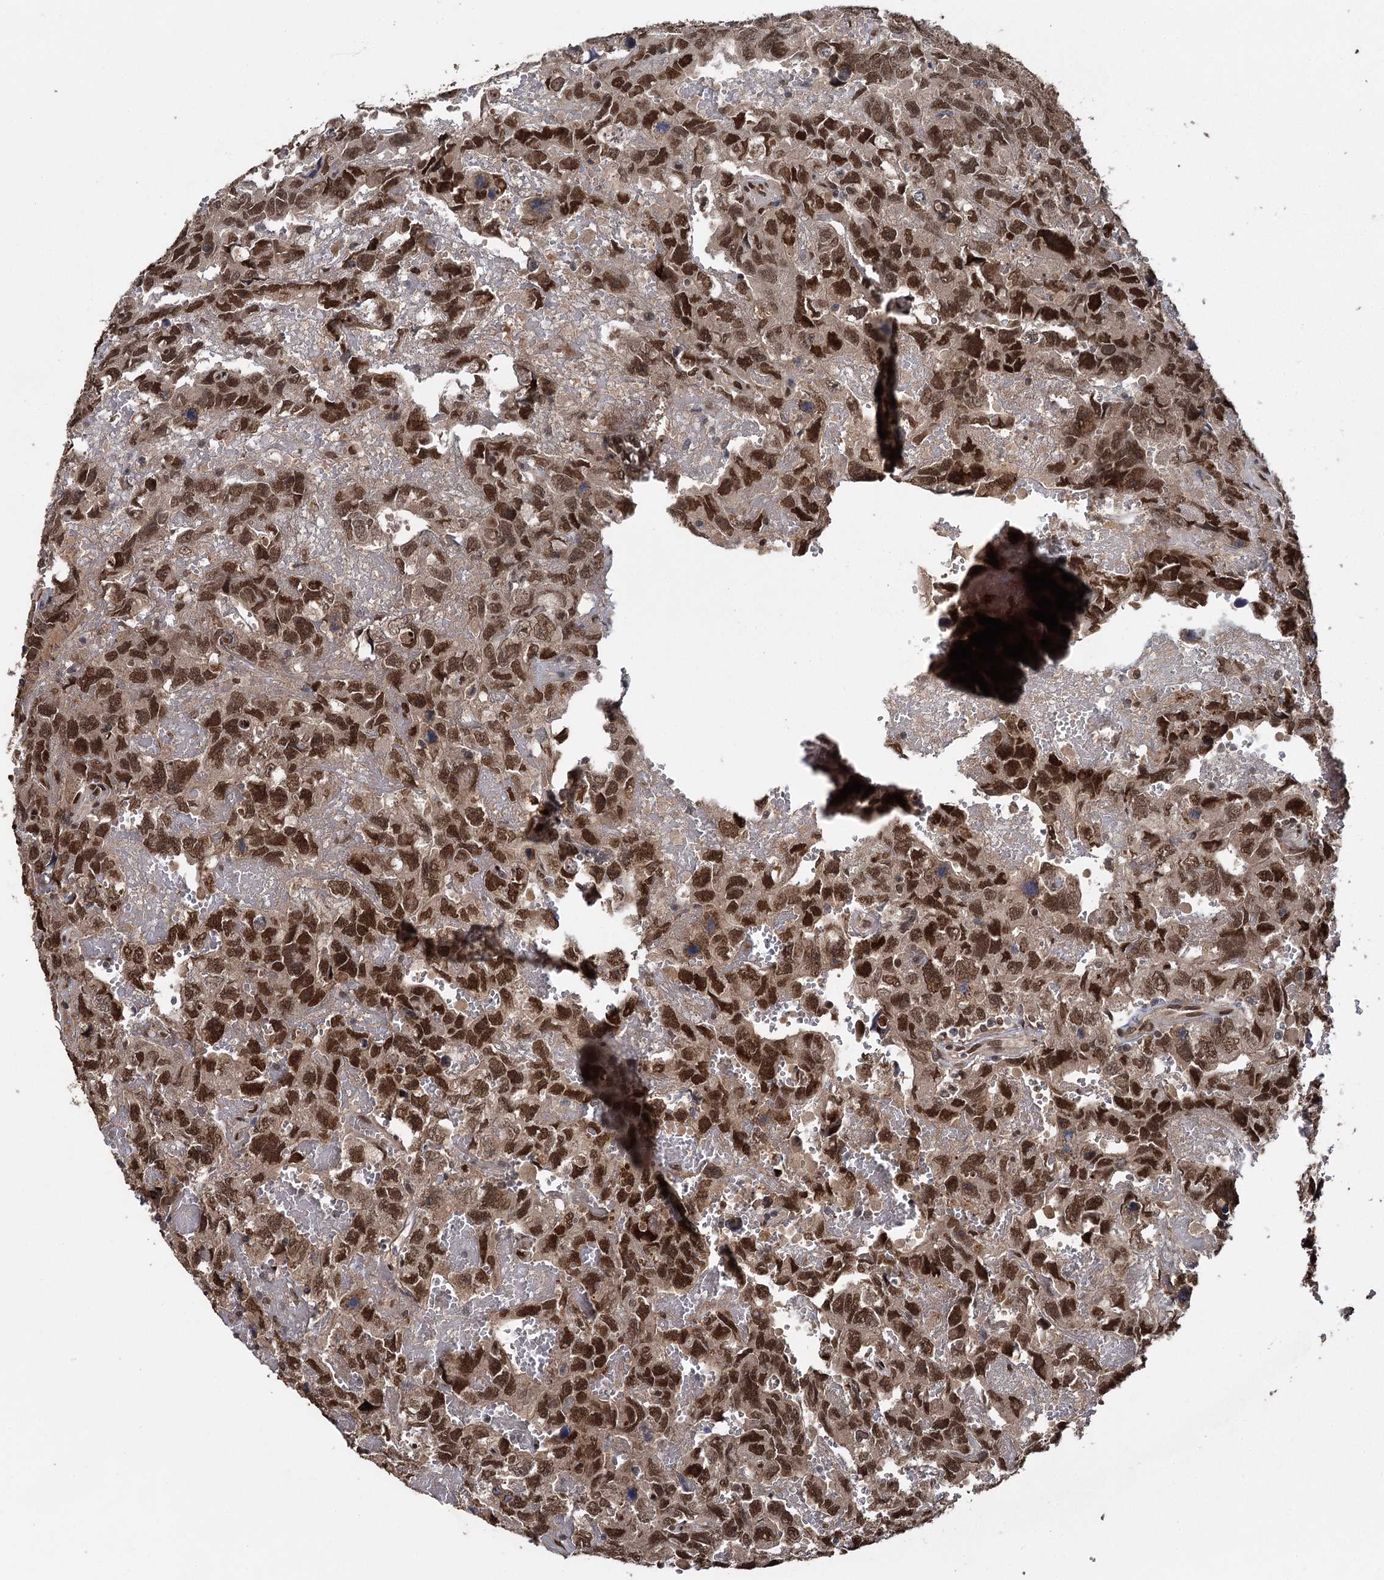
{"staining": {"intensity": "strong", "quantity": ">75%", "location": "nuclear"}, "tissue": "testis cancer", "cell_type": "Tumor cells", "image_type": "cancer", "snomed": [{"axis": "morphology", "description": "Carcinoma, Embryonal, NOS"}, {"axis": "topography", "description": "Testis"}], "caption": "Embryonal carcinoma (testis) tissue exhibits strong nuclear staining in about >75% of tumor cells, visualized by immunohistochemistry.", "gene": "MYG1", "patient": {"sex": "male", "age": 45}}